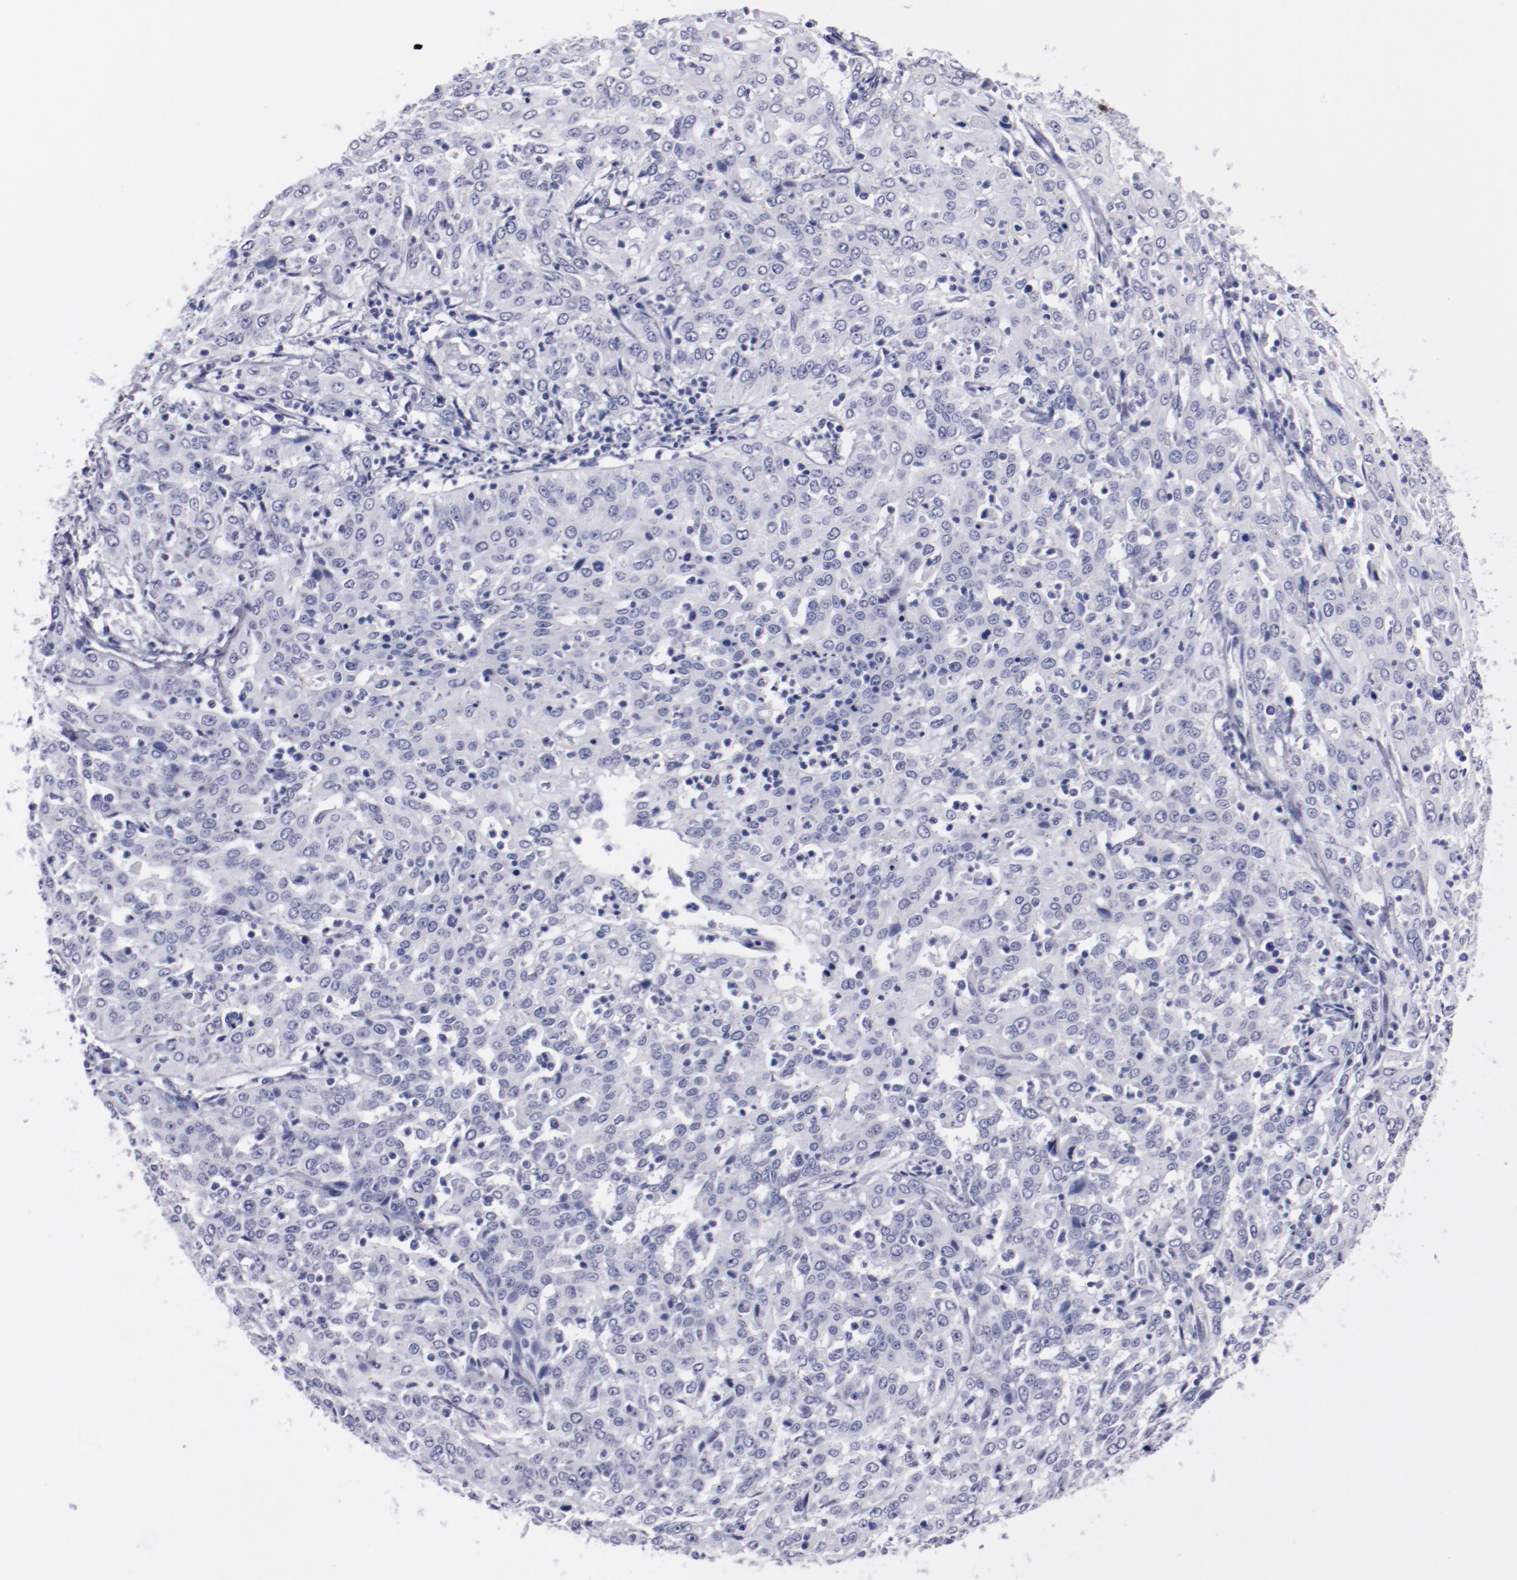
{"staining": {"intensity": "negative", "quantity": "none", "location": "none"}, "tissue": "cervical cancer", "cell_type": "Tumor cells", "image_type": "cancer", "snomed": [{"axis": "morphology", "description": "Squamous cell carcinoma, NOS"}, {"axis": "topography", "description": "Cervix"}], "caption": "Immunohistochemistry (IHC) of squamous cell carcinoma (cervical) displays no positivity in tumor cells.", "gene": "HNF1B", "patient": {"sex": "female", "age": 39}}